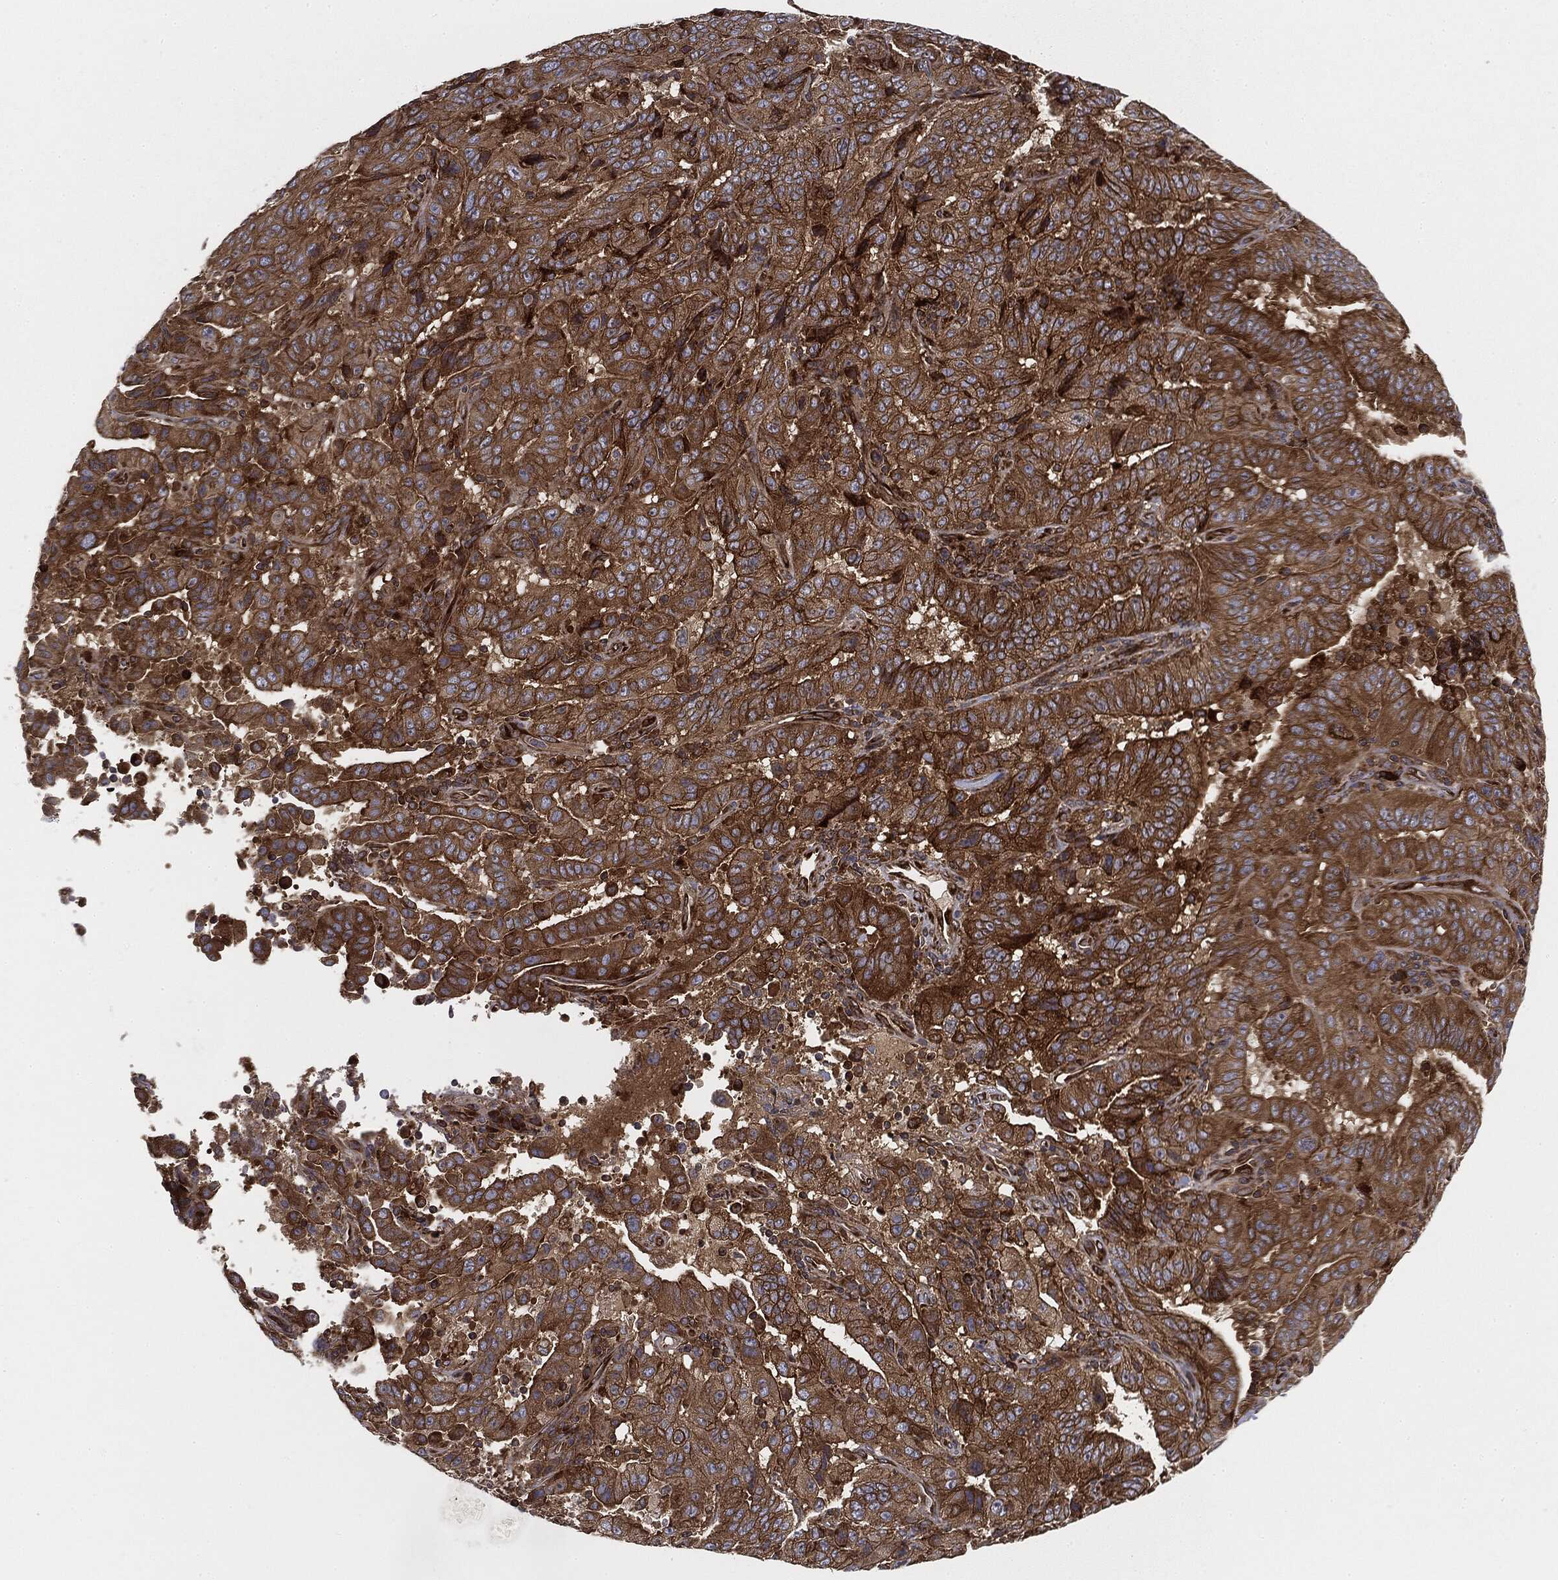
{"staining": {"intensity": "strong", "quantity": ">75%", "location": "cytoplasmic/membranous"}, "tissue": "pancreatic cancer", "cell_type": "Tumor cells", "image_type": "cancer", "snomed": [{"axis": "morphology", "description": "Adenocarcinoma, NOS"}, {"axis": "topography", "description": "Pancreas"}], "caption": "Brown immunohistochemical staining in human pancreatic cancer (adenocarcinoma) displays strong cytoplasmic/membranous staining in about >75% of tumor cells.", "gene": "EIF2AK2", "patient": {"sex": "male", "age": 63}}